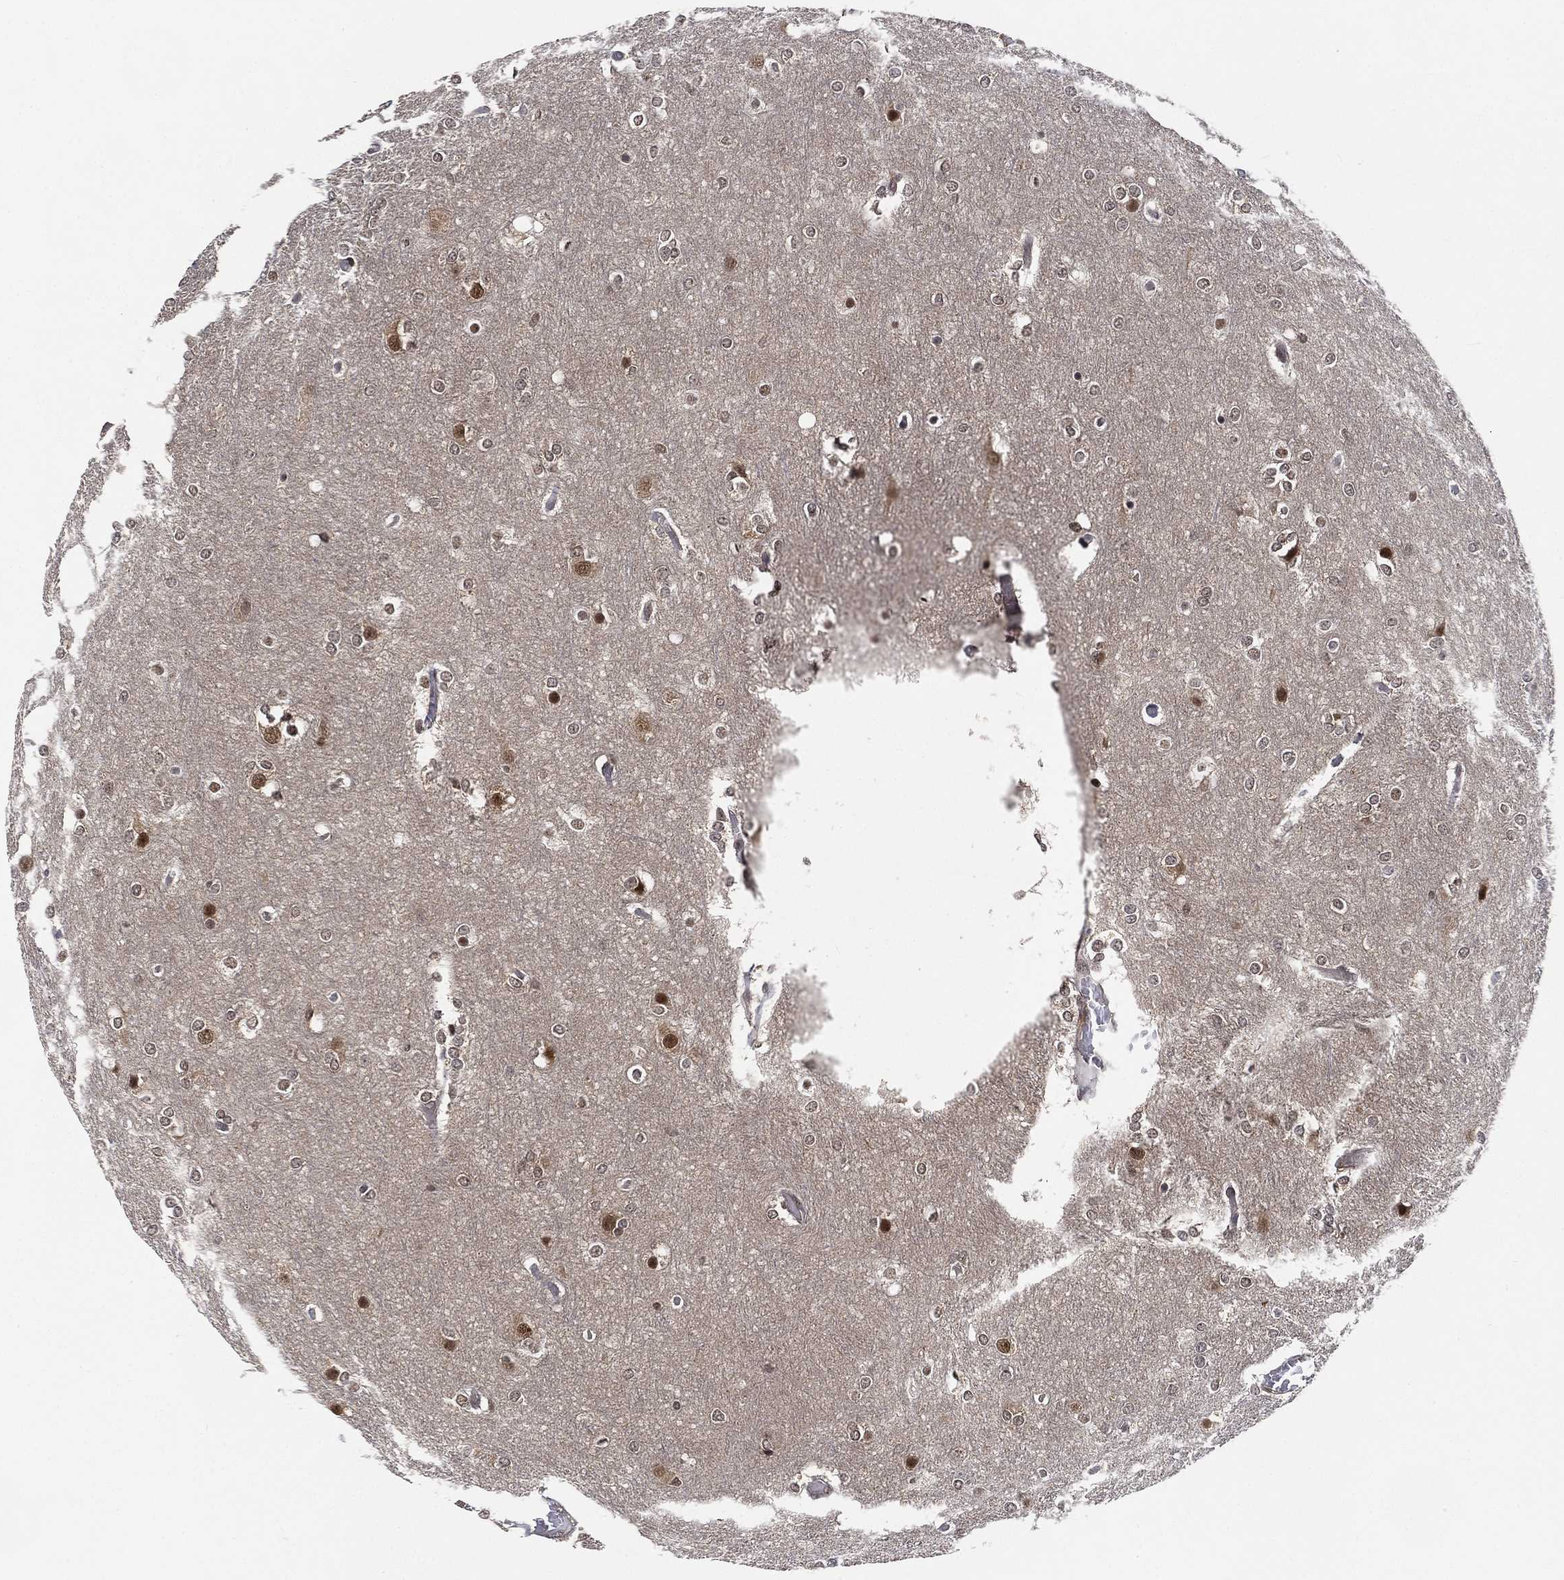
{"staining": {"intensity": "negative", "quantity": "none", "location": "none"}, "tissue": "glioma", "cell_type": "Tumor cells", "image_type": "cancer", "snomed": [{"axis": "morphology", "description": "Glioma, malignant, High grade"}, {"axis": "topography", "description": "Brain"}], "caption": "Glioma was stained to show a protein in brown. There is no significant positivity in tumor cells.", "gene": "WDR26", "patient": {"sex": "female", "age": 61}}